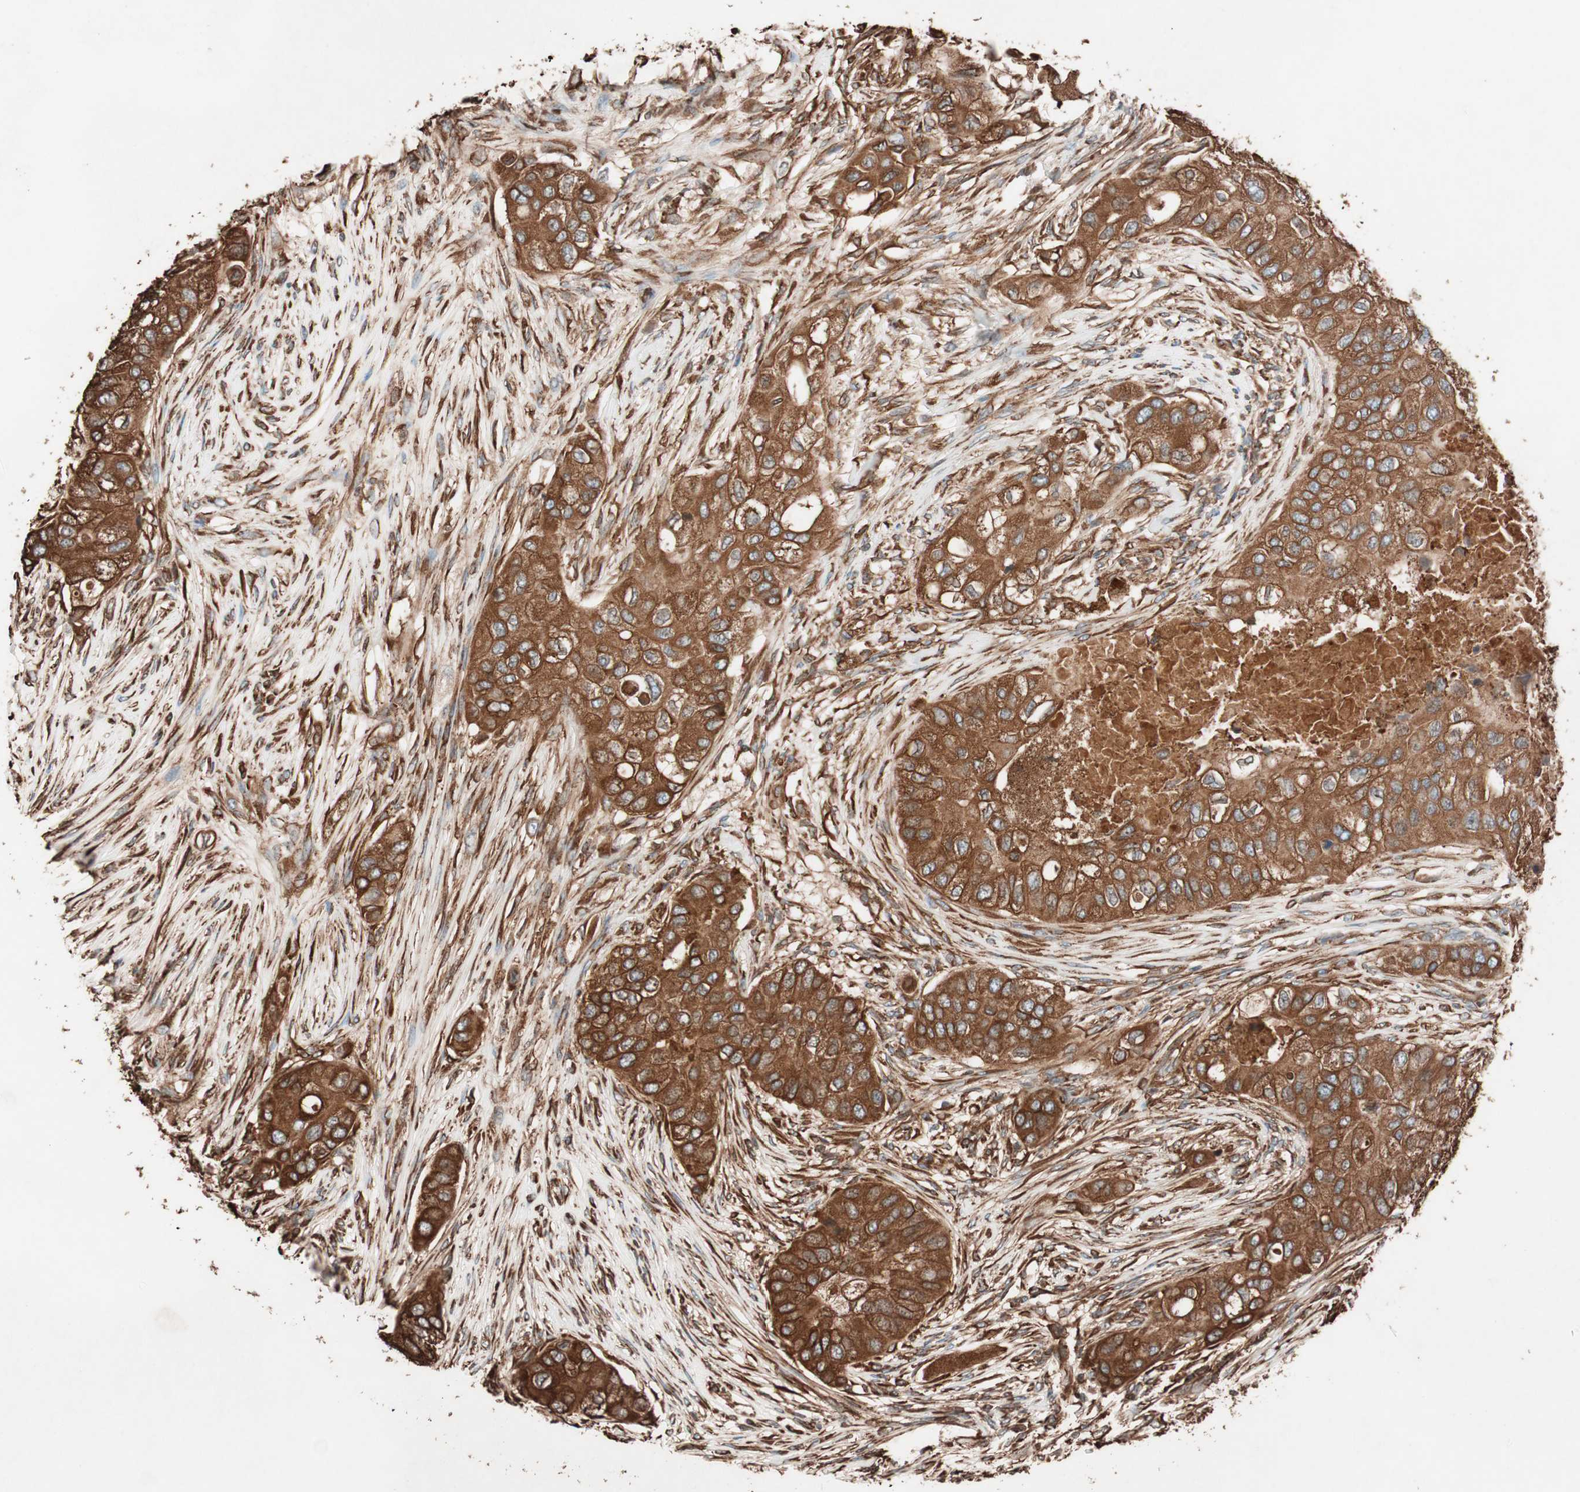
{"staining": {"intensity": "strong", "quantity": ">75%", "location": "cytoplasmic/membranous"}, "tissue": "breast cancer", "cell_type": "Tumor cells", "image_type": "cancer", "snomed": [{"axis": "morphology", "description": "Normal tissue, NOS"}, {"axis": "morphology", "description": "Duct carcinoma"}, {"axis": "topography", "description": "Breast"}], "caption": "About >75% of tumor cells in breast cancer (infiltrating ductal carcinoma) display strong cytoplasmic/membranous protein staining as visualized by brown immunohistochemical staining.", "gene": "VEGFA", "patient": {"sex": "female", "age": 49}}